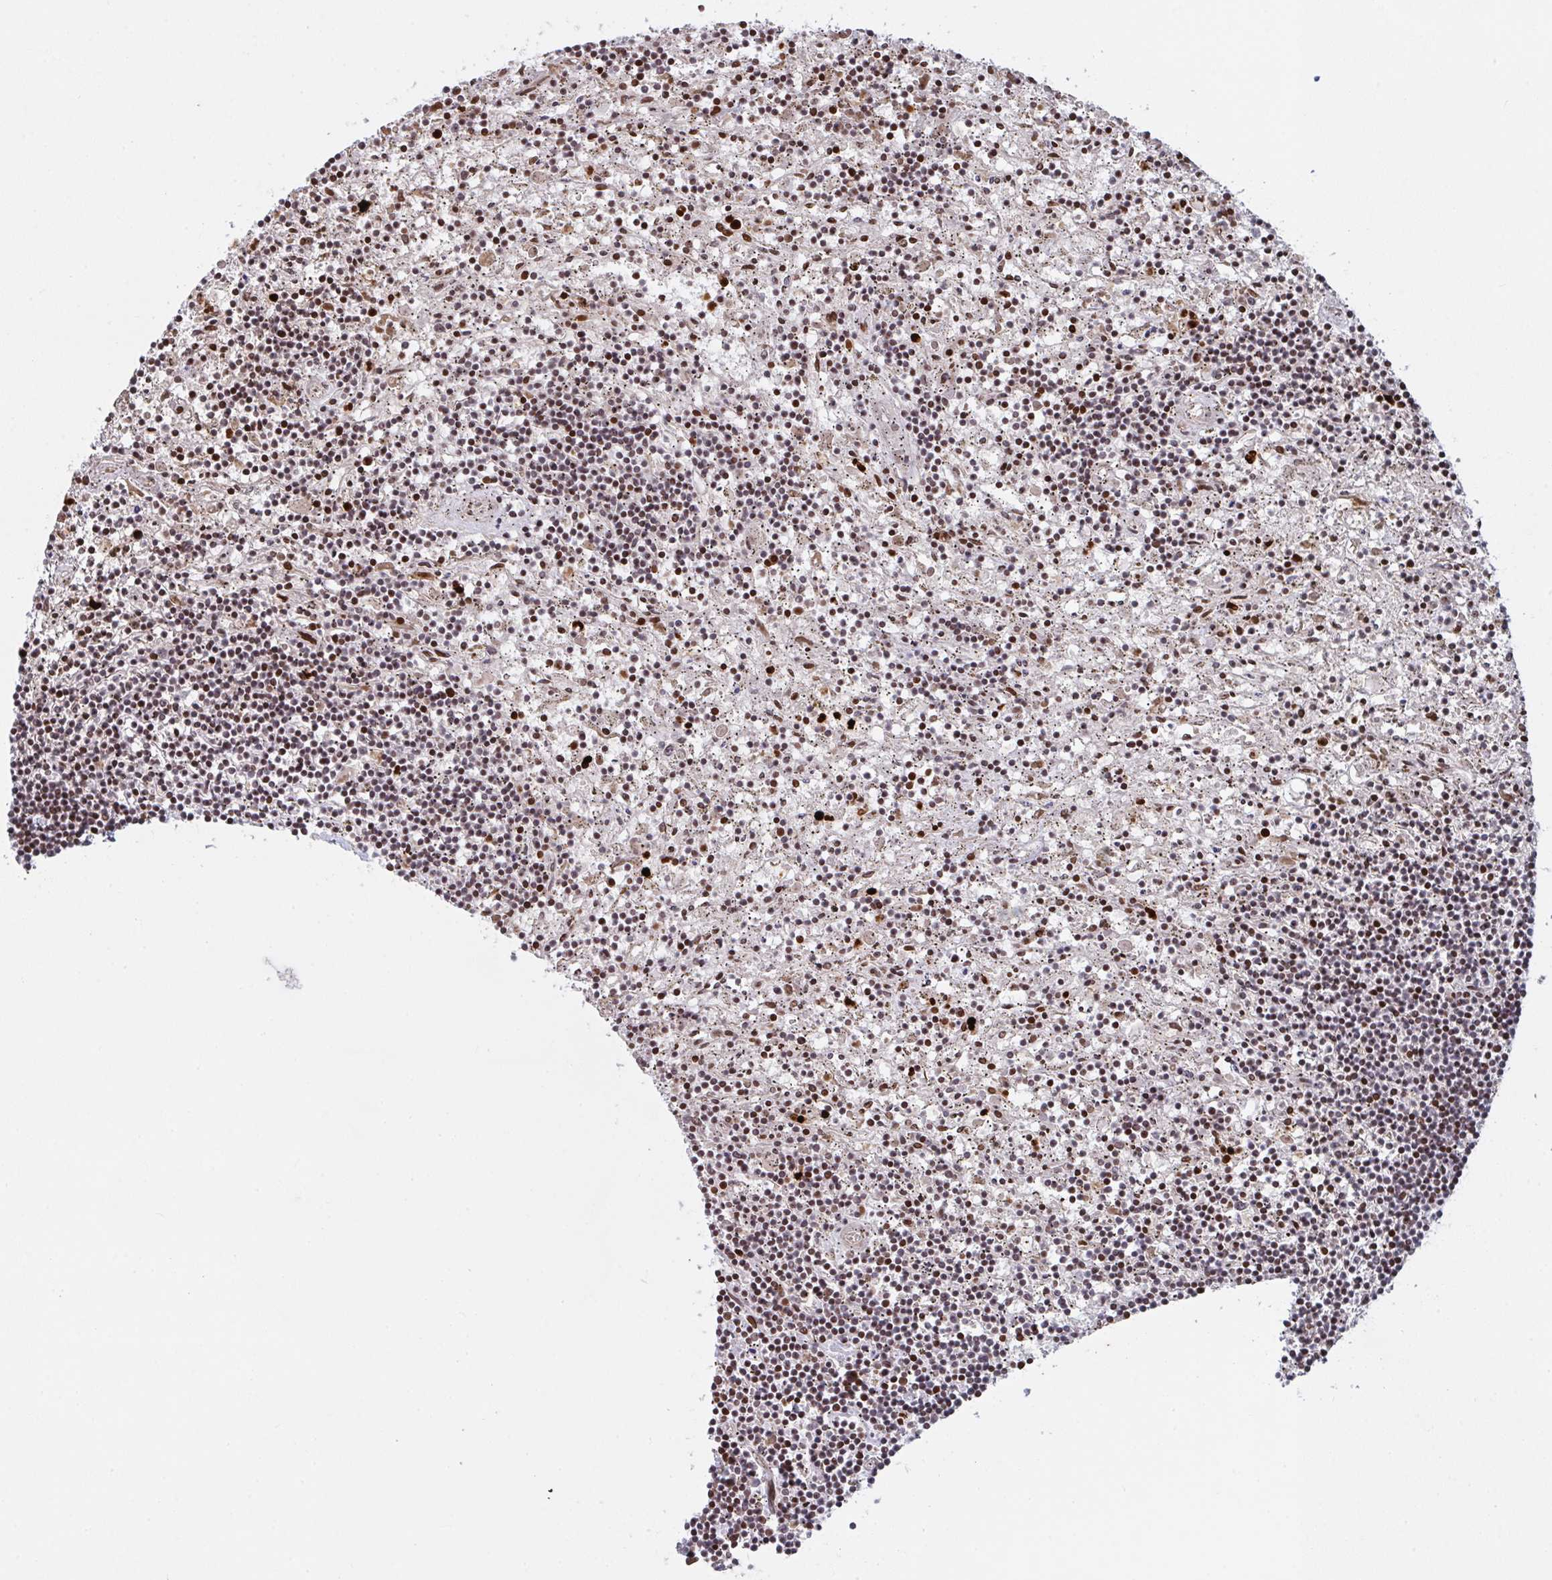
{"staining": {"intensity": "moderate", "quantity": "25%-75%", "location": "nuclear"}, "tissue": "lymphoma", "cell_type": "Tumor cells", "image_type": "cancer", "snomed": [{"axis": "morphology", "description": "Malignant lymphoma, non-Hodgkin's type, Low grade"}, {"axis": "topography", "description": "Spleen"}], "caption": "A photomicrograph of lymphoma stained for a protein demonstrates moderate nuclear brown staining in tumor cells.", "gene": "PCDHB8", "patient": {"sex": "male", "age": 76}}